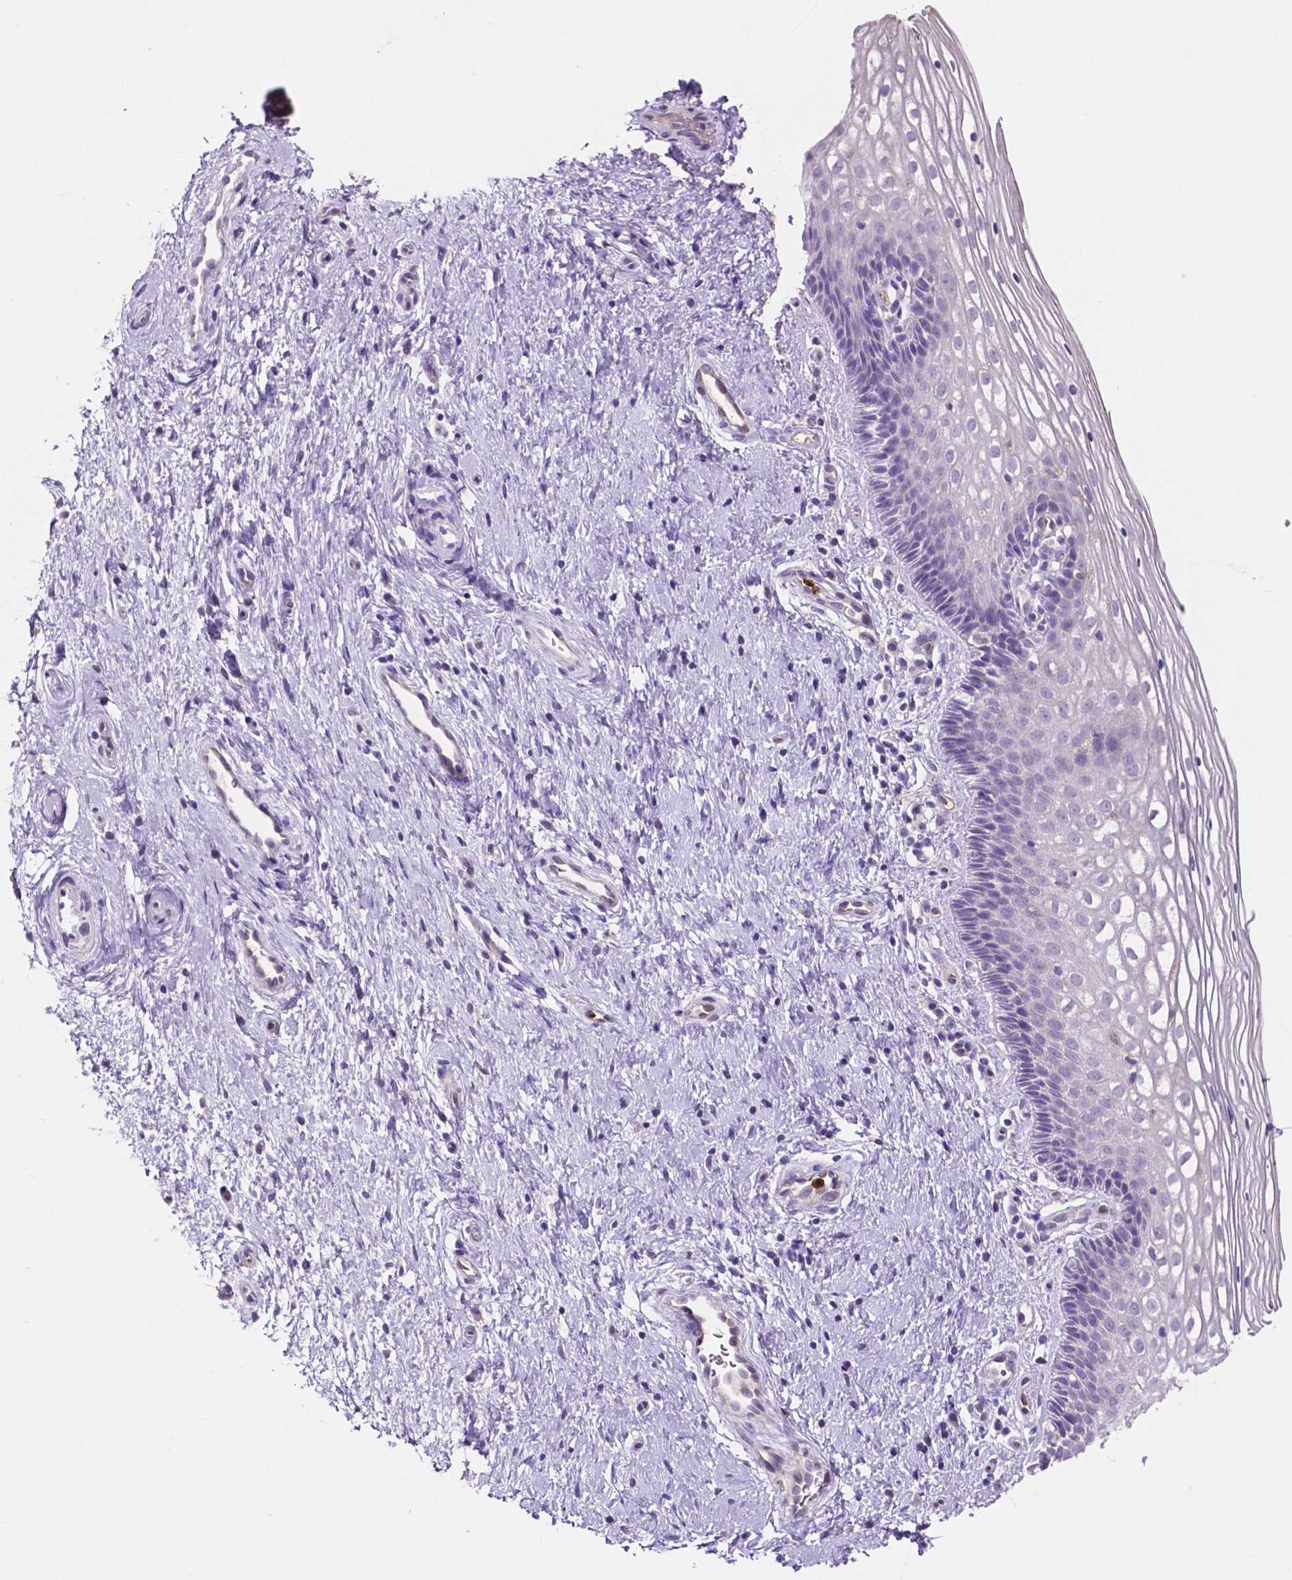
{"staining": {"intensity": "negative", "quantity": "none", "location": "none"}, "tissue": "cervix", "cell_type": "Glandular cells", "image_type": "normal", "snomed": [{"axis": "morphology", "description": "Normal tissue, NOS"}, {"axis": "topography", "description": "Cervix"}], "caption": "Glandular cells are negative for brown protein staining in unremarkable cervix. (IHC, brightfield microscopy, high magnification).", "gene": "MMP9", "patient": {"sex": "female", "age": 34}}